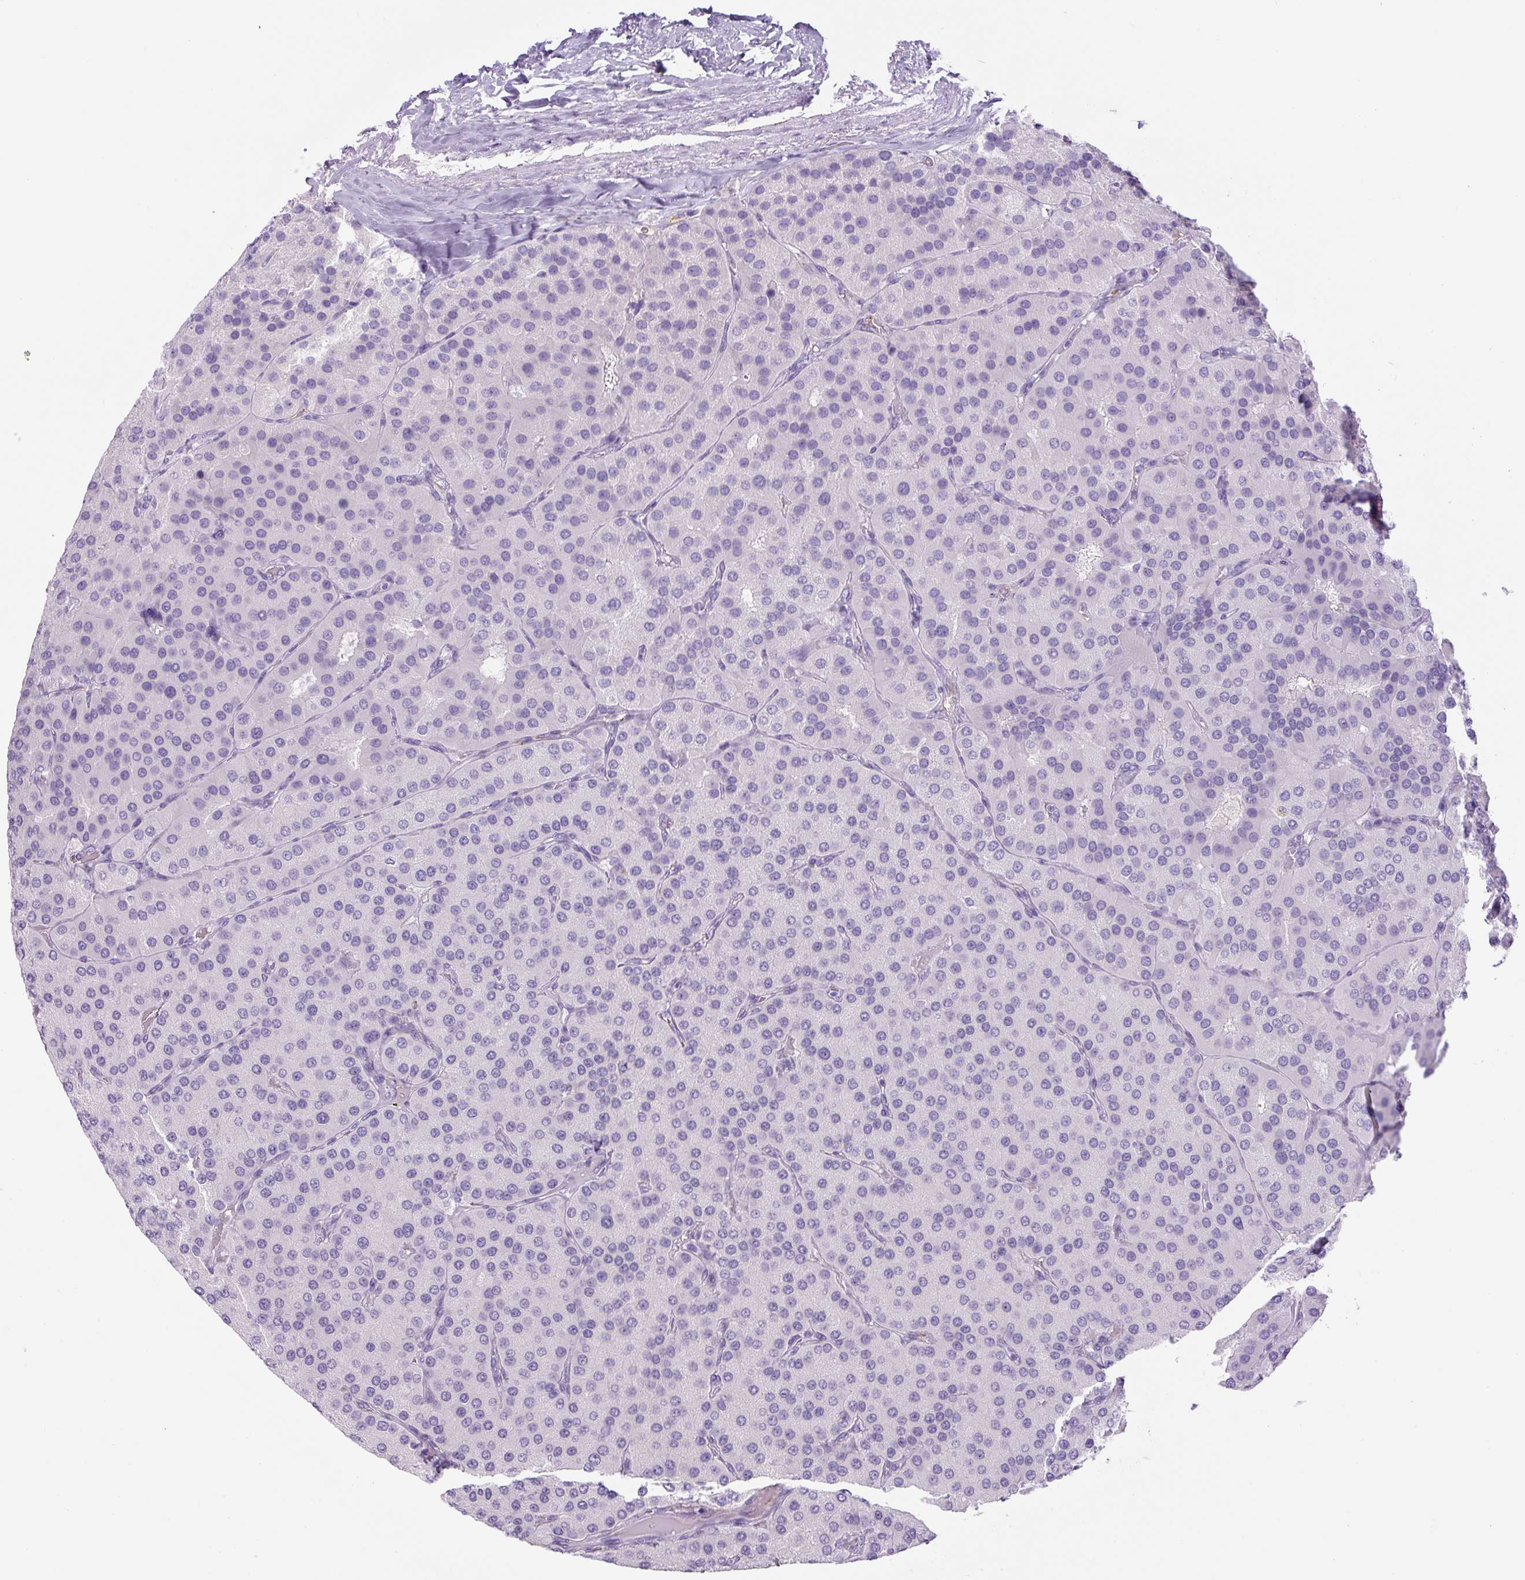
{"staining": {"intensity": "negative", "quantity": "none", "location": "none"}, "tissue": "parathyroid gland", "cell_type": "Glandular cells", "image_type": "normal", "snomed": [{"axis": "morphology", "description": "Normal tissue, NOS"}, {"axis": "morphology", "description": "Adenoma, NOS"}, {"axis": "topography", "description": "Parathyroid gland"}], "caption": "Glandular cells show no significant protein staining in unremarkable parathyroid gland.", "gene": "RSPO4", "patient": {"sex": "female", "age": 86}}